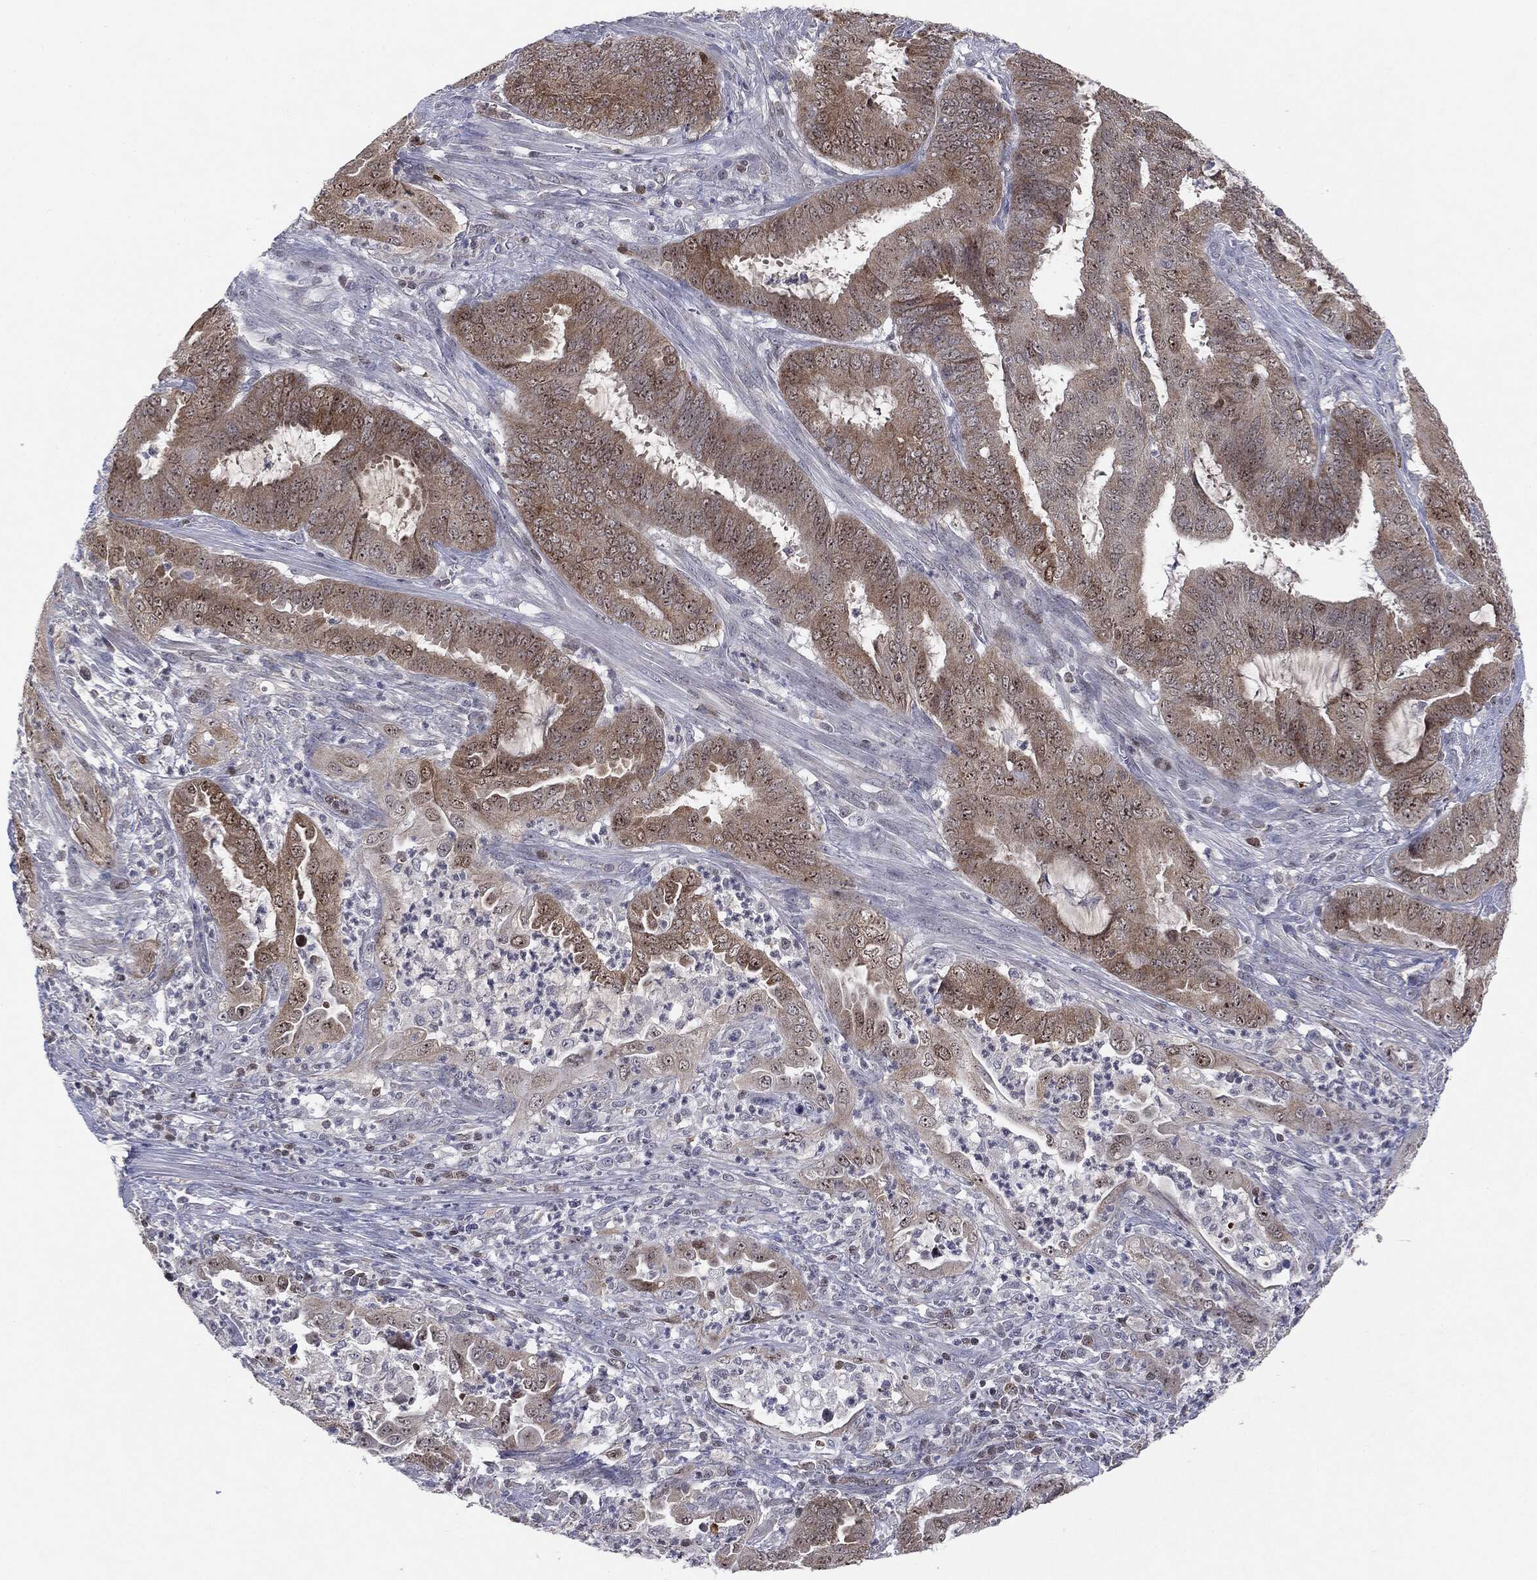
{"staining": {"intensity": "moderate", "quantity": "25%-75%", "location": "cytoplasmic/membranous"}, "tissue": "endometrial cancer", "cell_type": "Tumor cells", "image_type": "cancer", "snomed": [{"axis": "morphology", "description": "Adenocarcinoma, NOS"}, {"axis": "topography", "description": "Endometrium"}], "caption": "An image showing moderate cytoplasmic/membranous expression in about 25%-75% of tumor cells in endometrial cancer (adenocarcinoma), as visualized by brown immunohistochemical staining.", "gene": "KIF2C", "patient": {"sex": "female", "age": 51}}